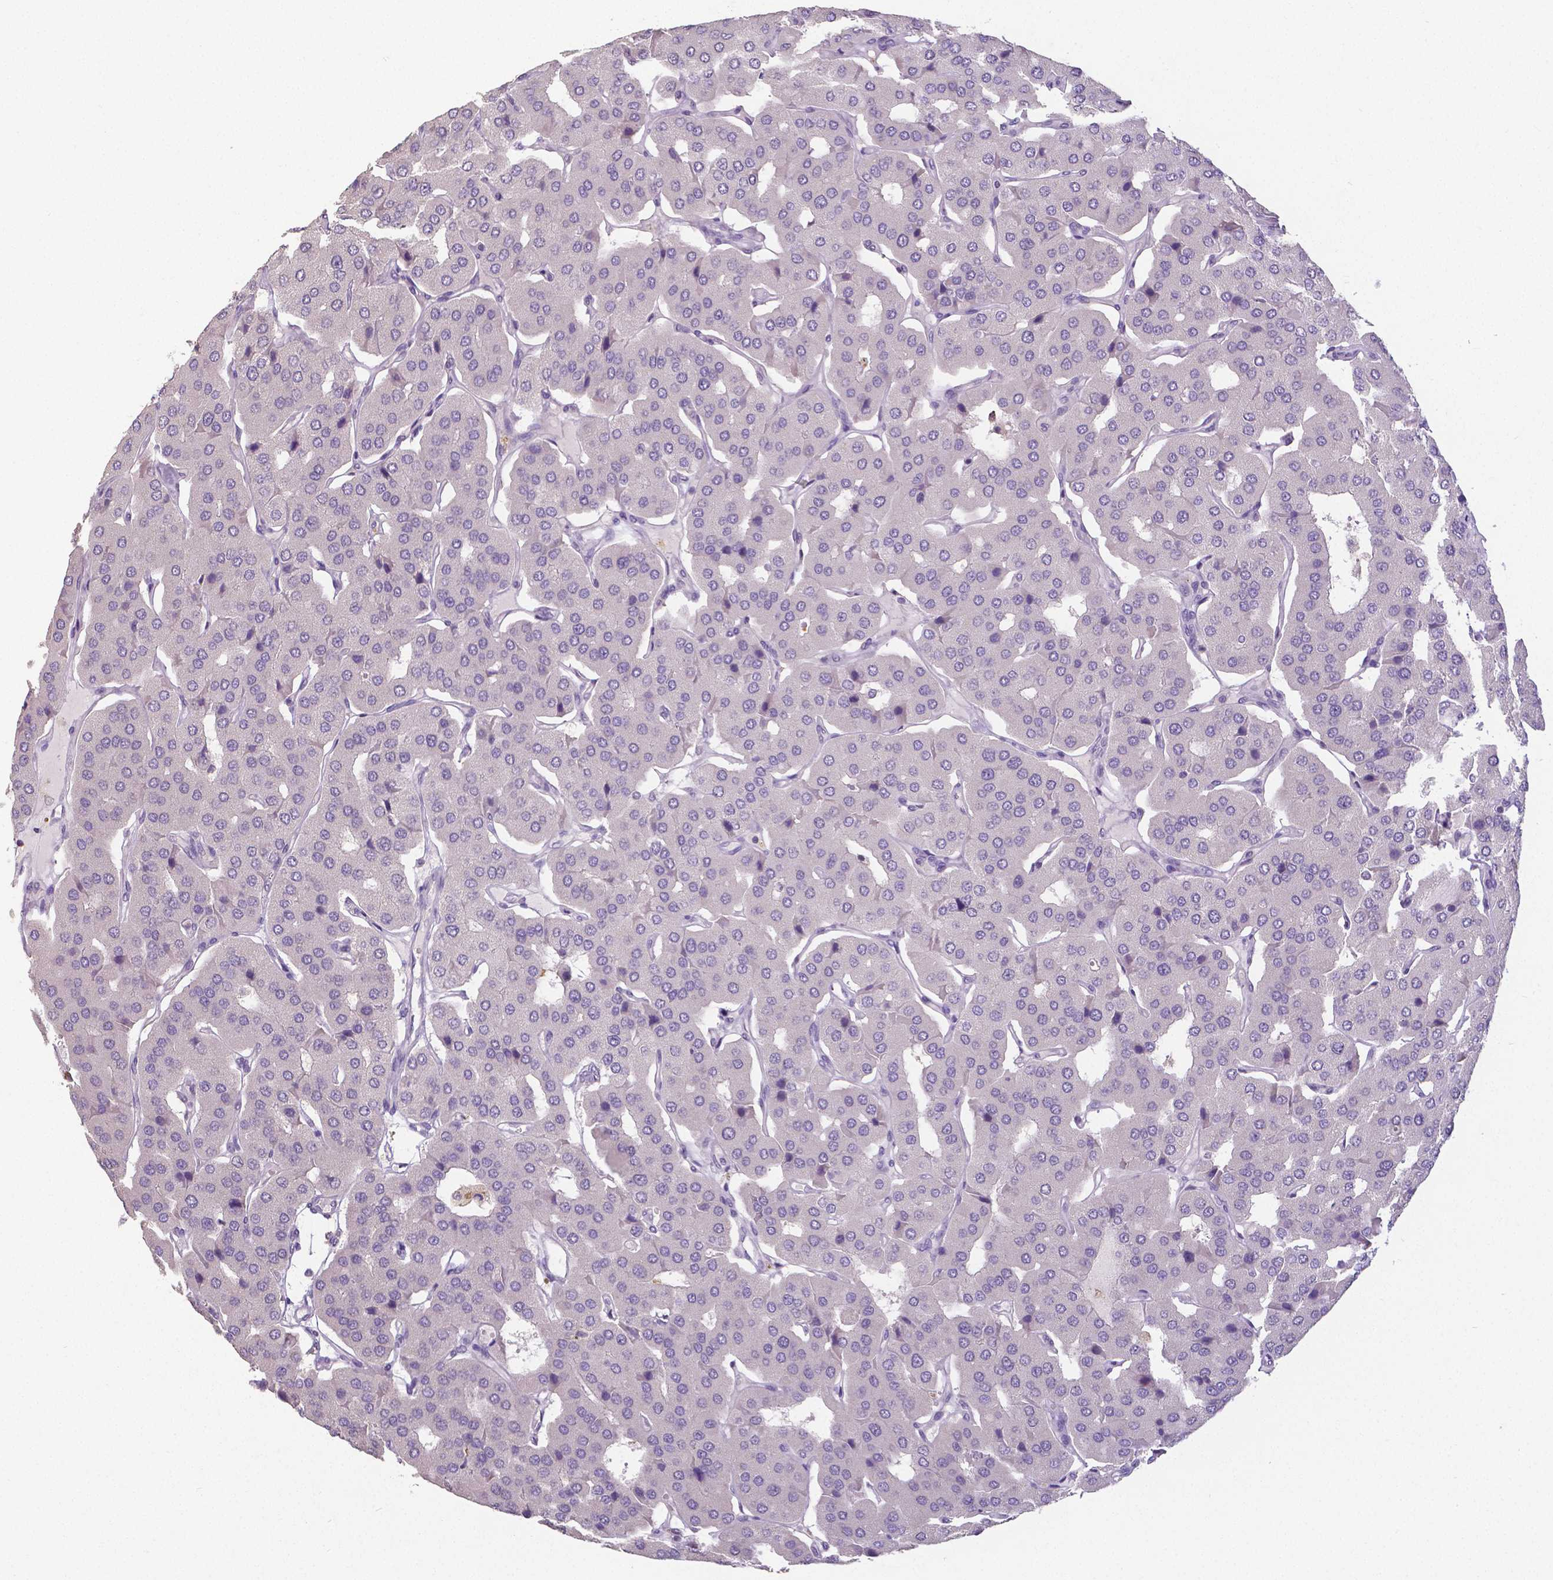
{"staining": {"intensity": "negative", "quantity": "none", "location": "none"}, "tissue": "parathyroid gland", "cell_type": "Glandular cells", "image_type": "normal", "snomed": [{"axis": "morphology", "description": "Normal tissue, NOS"}, {"axis": "morphology", "description": "Adenoma, NOS"}, {"axis": "topography", "description": "Parathyroid gland"}], "caption": "Immunohistochemical staining of benign parathyroid gland shows no significant positivity in glandular cells.", "gene": "CRMP1", "patient": {"sex": "female", "age": 86}}